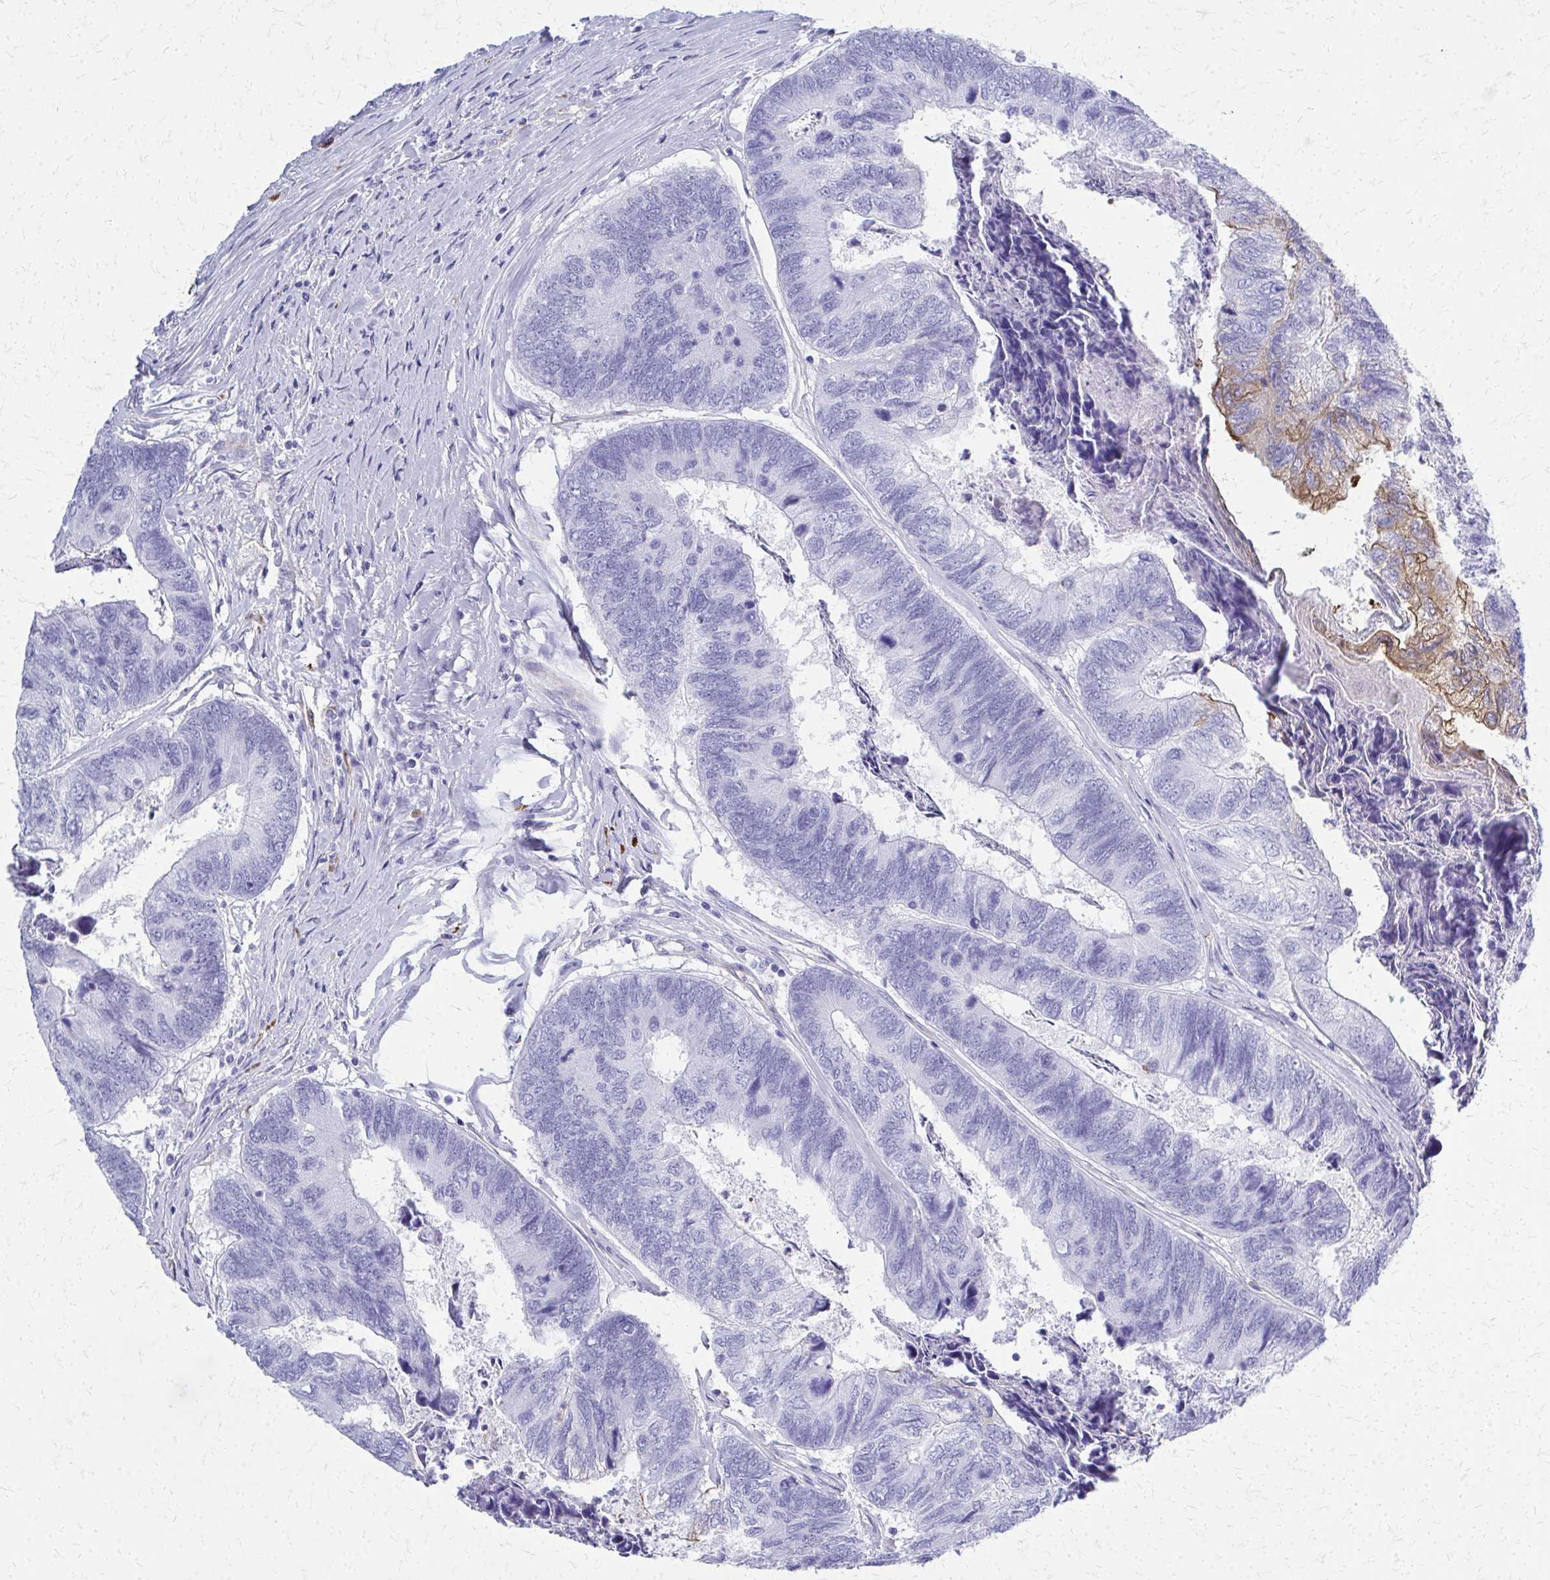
{"staining": {"intensity": "negative", "quantity": "none", "location": "none"}, "tissue": "colorectal cancer", "cell_type": "Tumor cells", "image_type": "cancer", "snomed": [{"axis": "morphology", "description": "Adenocarcinoma, NOS"}, {"axis": "topography", "description": "Colon"}], "caption": "Protein analysis of colorectal adenocarcinoma shows no significant staining in tumor cells.", "gene": "TPSG1", "patient": {"sex": "female", "age": 67}}